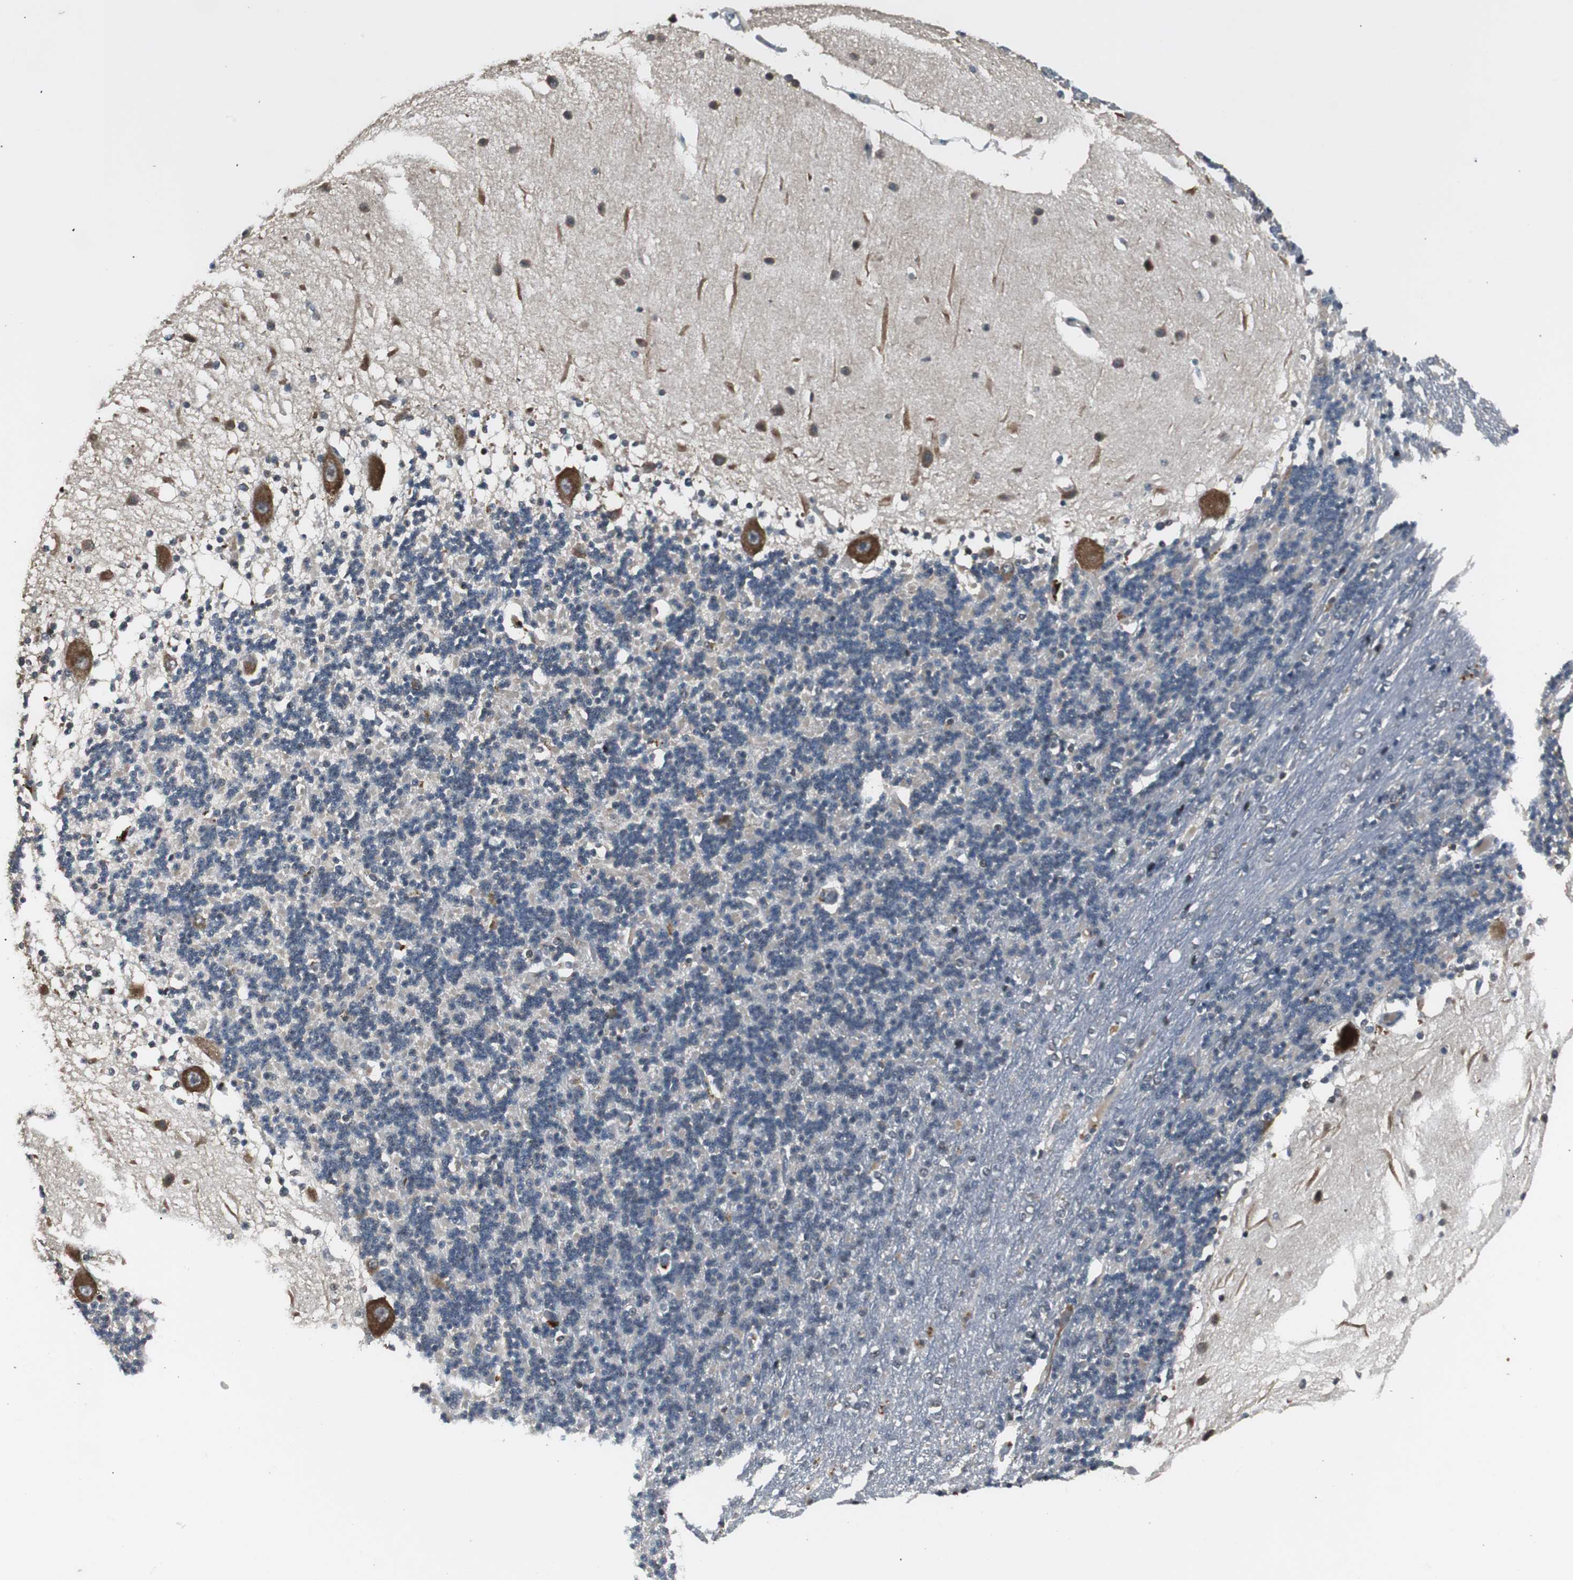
{"staining": {"intensity": "weak", "quantity": ">75%", "location": "cytoplasmic/membranous"}, "tissue": "cerebellum", "cell_type": "Cells in granular layer", "image_type": "normal", "snomed": [{"axis": "morphology", "description": "Normal tissue, NOS"}, {"axis": "topography", "description": "Cerebellum"}], "caption": "An immunohistochemistry (IHC) micrograph of normal tissue is shown. Protein staining in brown labels weak cytoplasmic/membranous positivity in cerebellum within cells in granular layer. (Stains: DAB in brown, nuclei in blue, Microscopy: brightfield microscopy at high magnification).", "gene": "ZMPSTE24", "patient": {"sex": "female", "age": 54}}